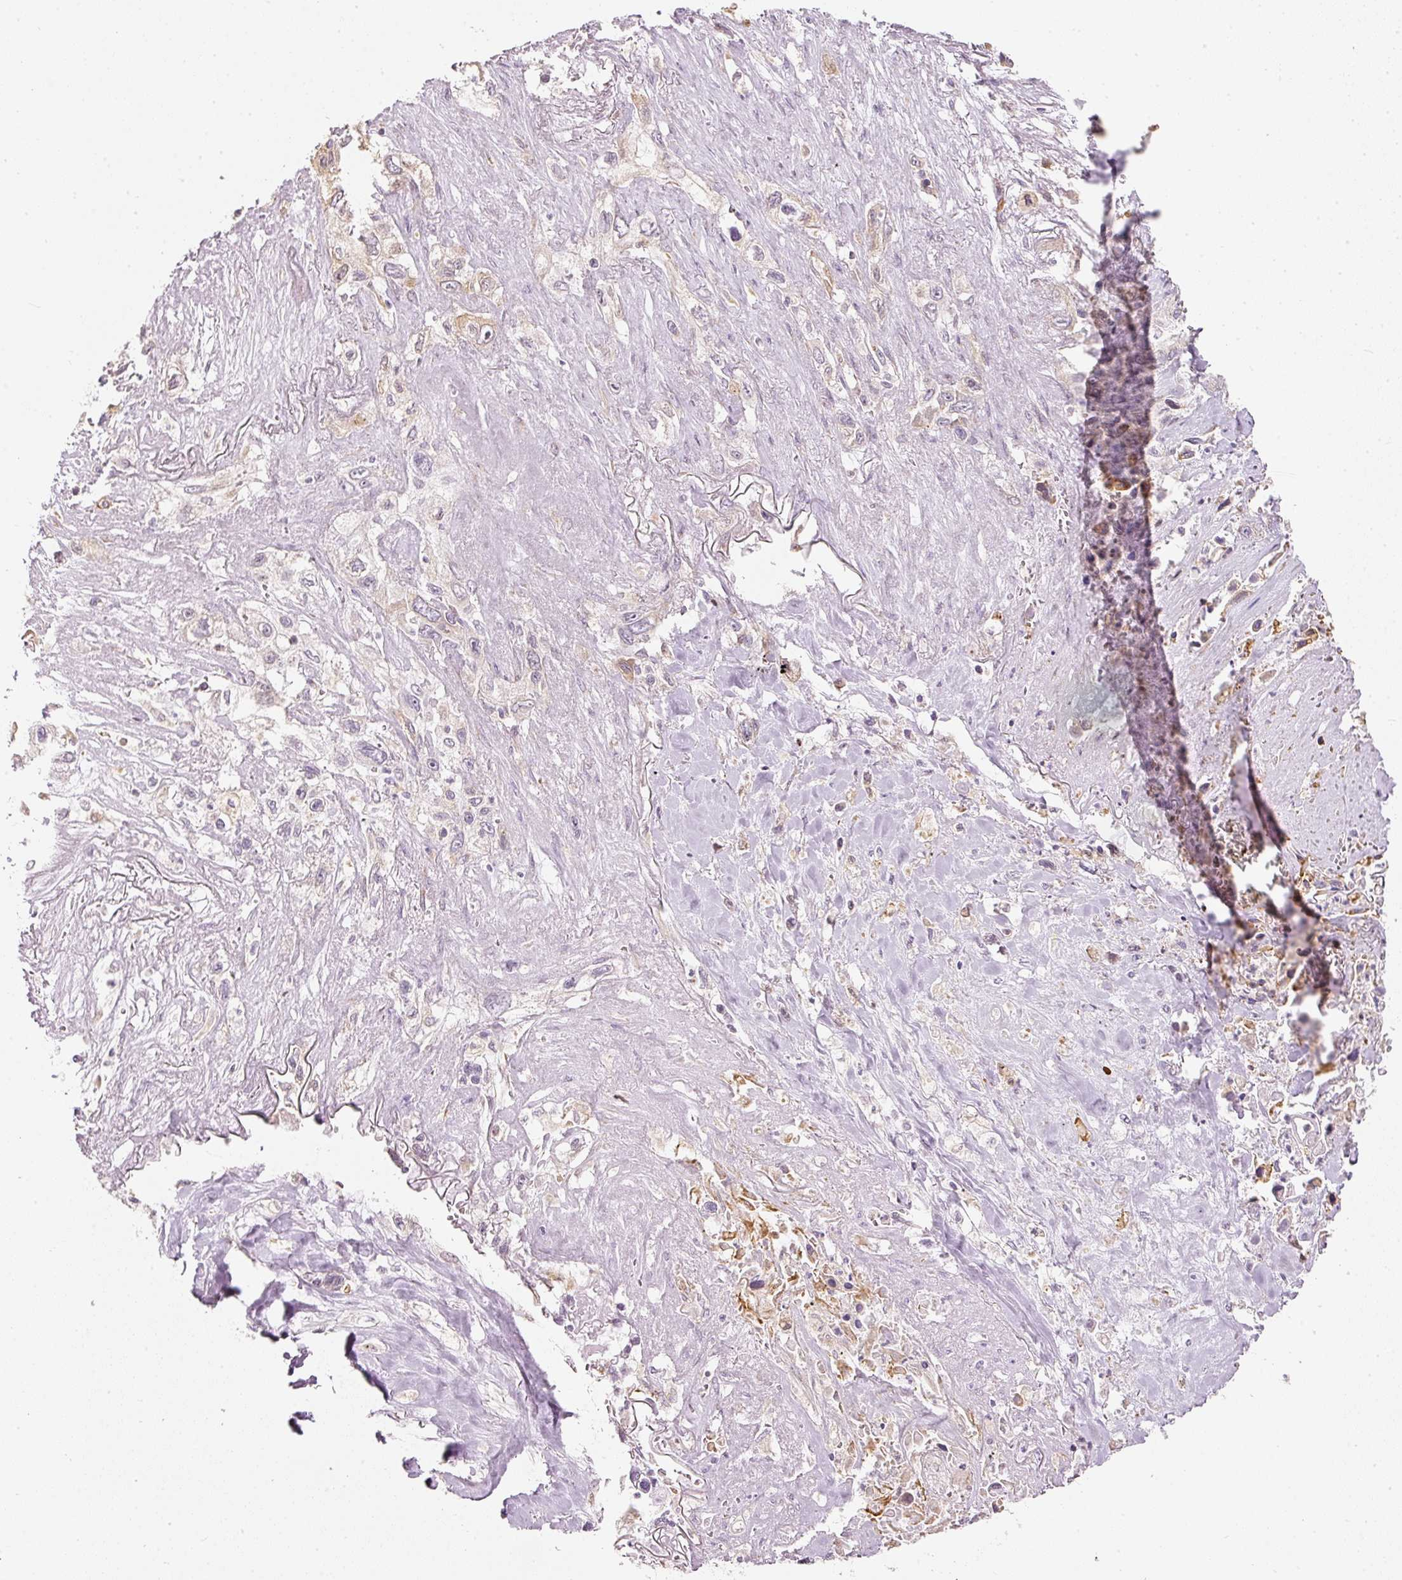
{"staining": {"intensity": "negative", "quantity": "none", "location": "none"}, "tissue": "lung cancer", "cell_type": "Tumor cells", "image_type": "cancer", "snomed": [{"axis": "morphology", "description": "Squamous cell carcinoma, NOS"}, {"axis": "topography", "description": "Lung"}], "caption": "The image exhibits no staining of tumor cells in squamous cell carcinoma (lung).", "gene": "SNAPC5", "patient": {"sex": "female", "age": 69}}